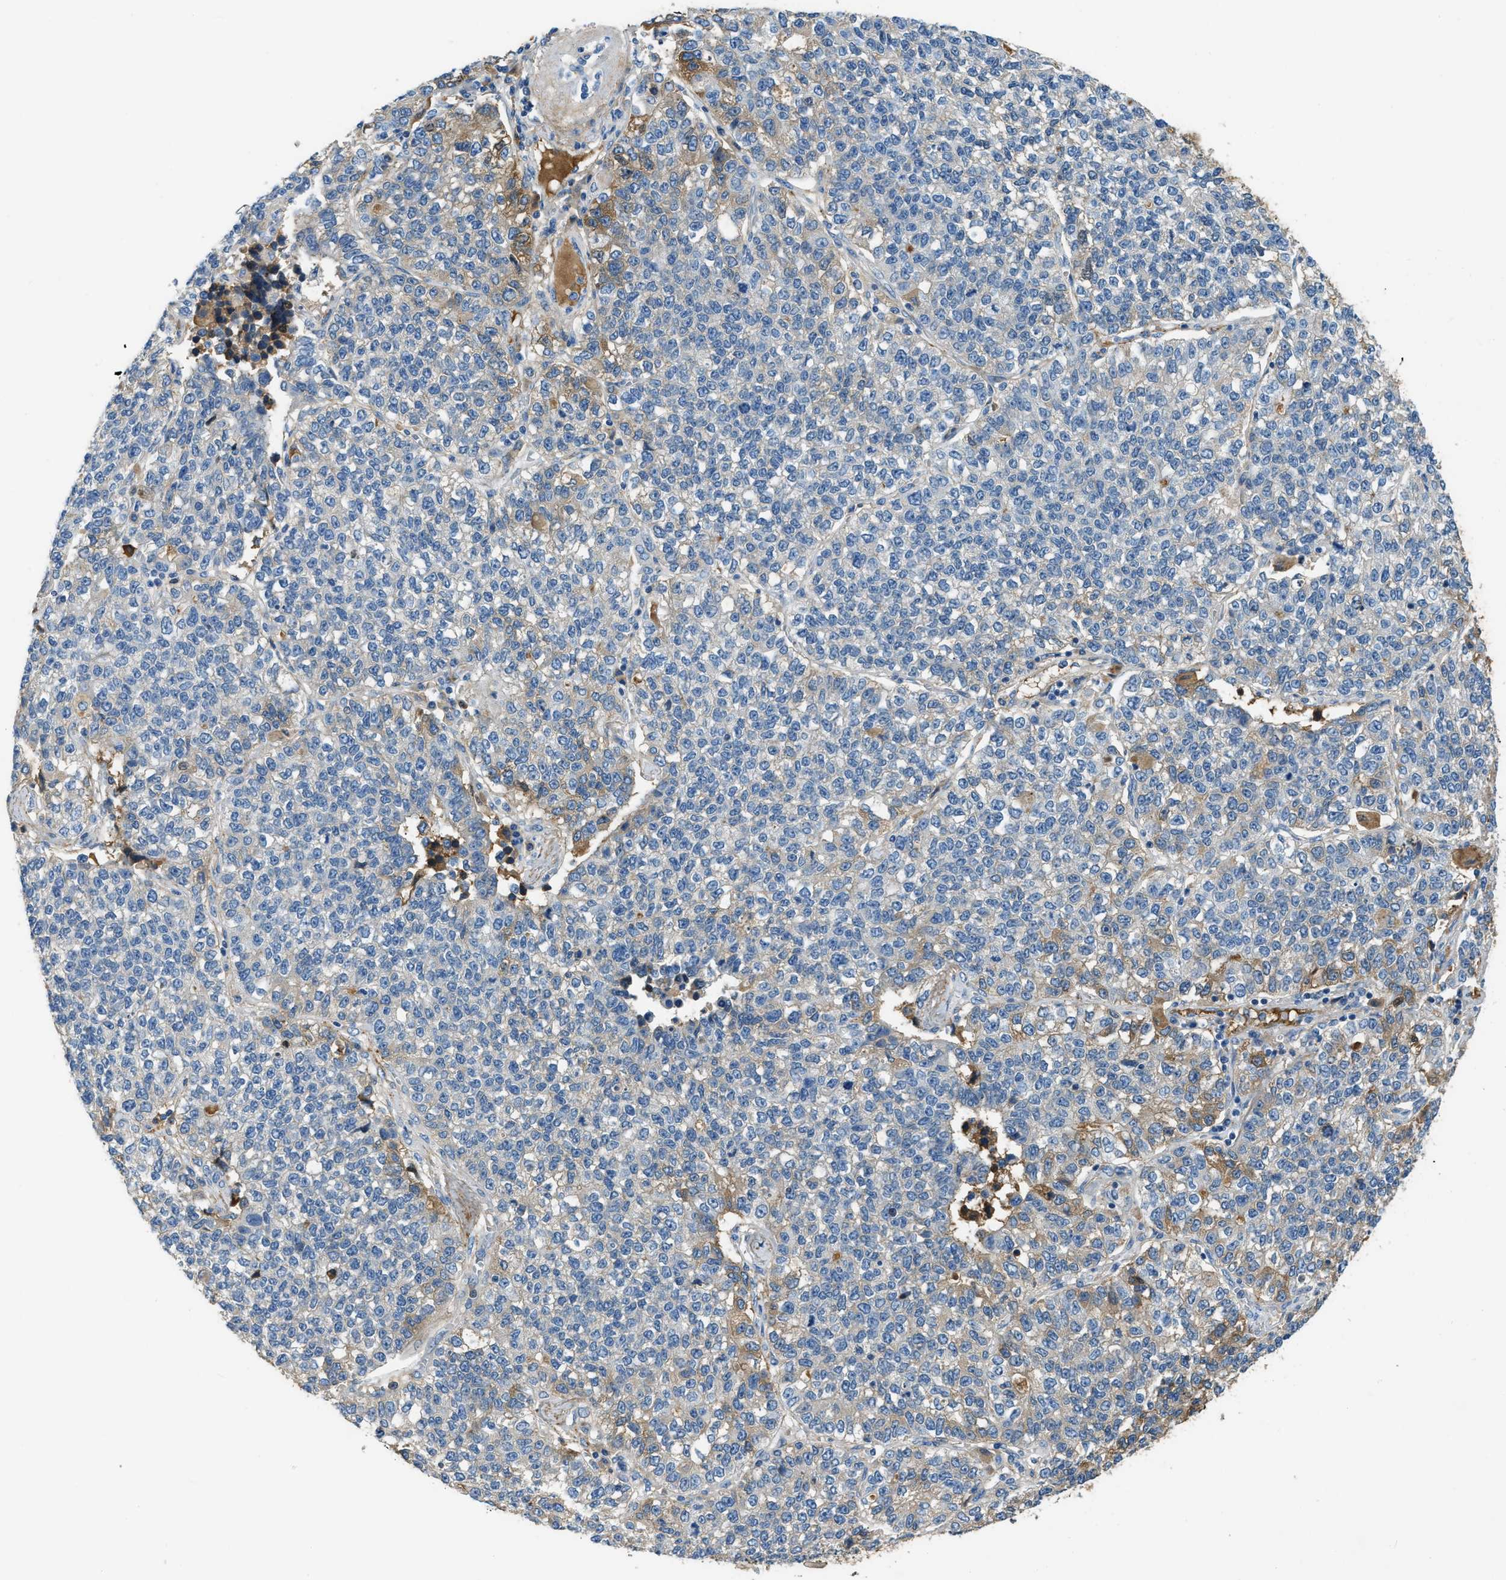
{"staining": {"intensity": "moderate", "quantity": "<25%", "location": "cytoplasmic/membranous"}, "tissue": "lung cancer", "cell_type": "Tumor cells", "image_type": "cancer", "snomed": [{"axis": "morphology", "description": "Adenocarcinoma, NOS"}, {"axis": "topography", "description": "Lung"}], "caption": "Approximately <25% of tumor cells in adenocarcinoma (lung) exhibit moderate cytoplasmic/membranous protein positivity as visualized by brown immunohistochemical staining.", "gene": "STC1", "patient": {"sex": "male", "age": 49}}